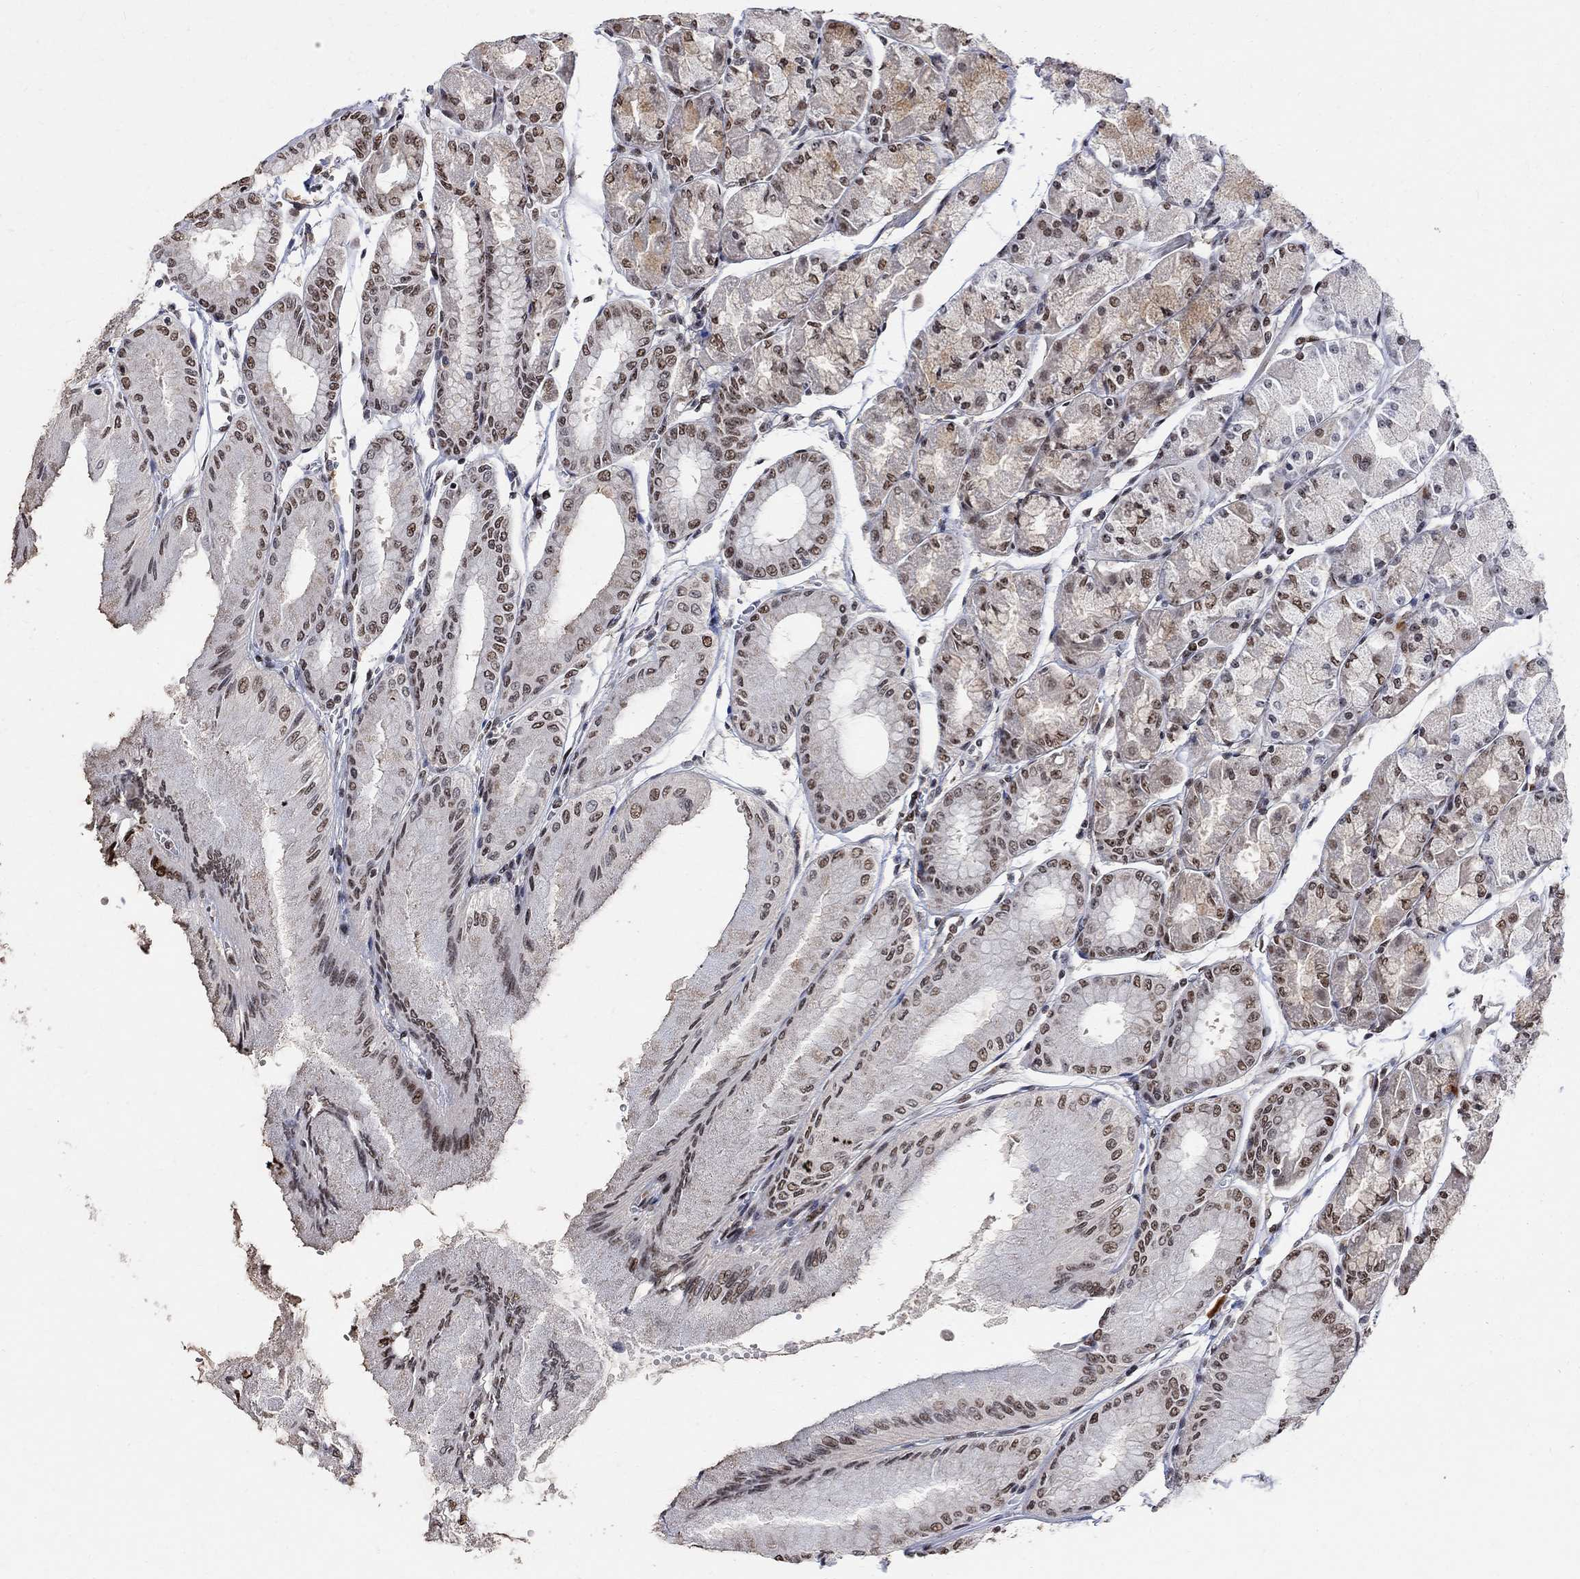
{"staining": {"intensity": "strong", "quantity": "<25%", "location": "nuclear"}, "tissue": "stomach", "cell_type": "Glandular cells", "image_type": "normal", "snomed": [{"axis": "morphology", "description": "Normal tissue, NOS"}, {"axis": "topography", "description": "Stomach, upper"}], "caption": "DAB (3,3'-diaminobenzidine) immunohistochemical staining of benign stomach shows strong nuclear protein positivity in approximately <25% of glandular cells.", "gene": "E4F1", "patient": {"sex": "male", "age": 60}}